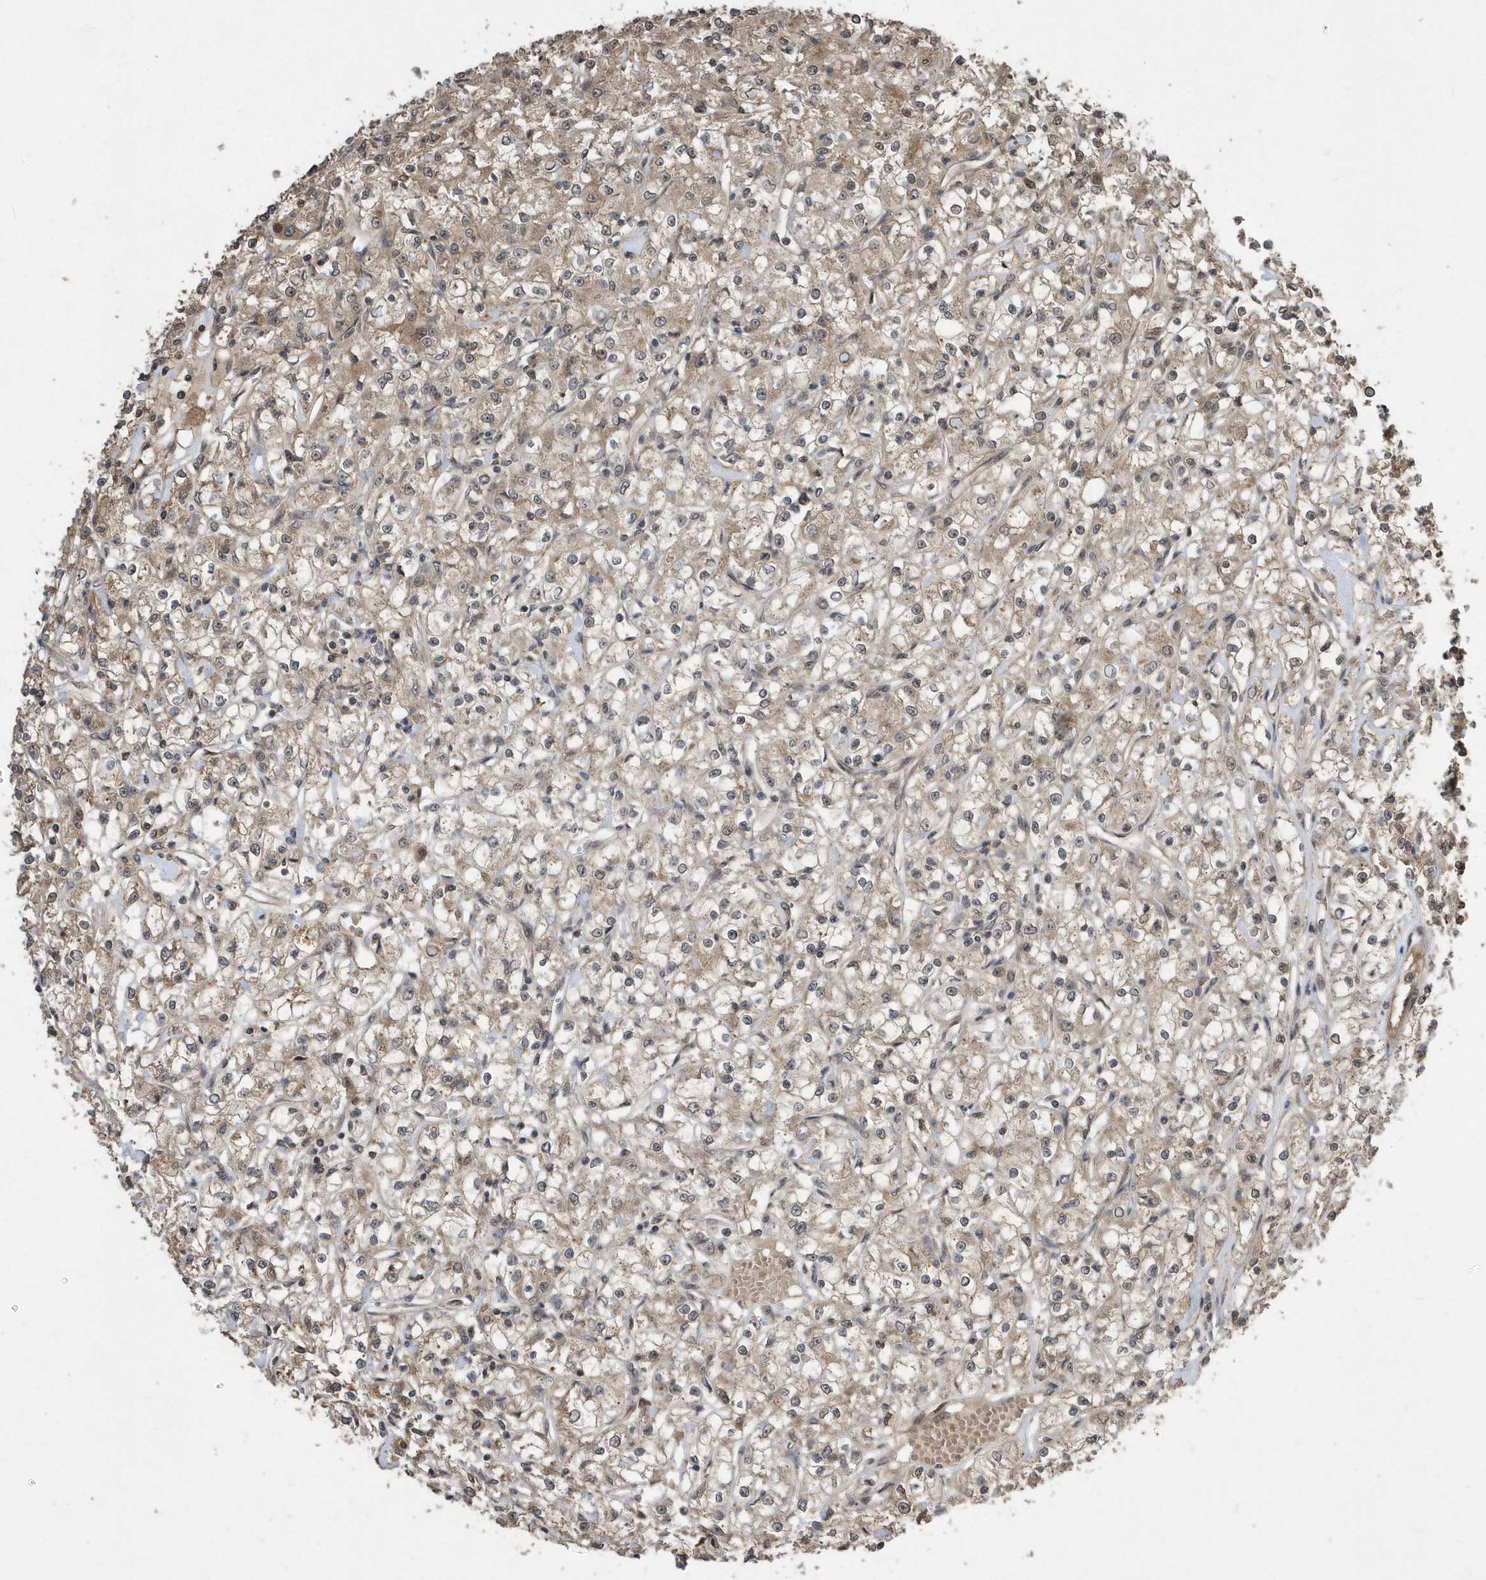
{"staining": {"intensity": "weak", "quantity": "25%-75%", "location": "cytoplasmic/membranous"}, "tissue": "renal cancer", "cell_type": "Tumor cells", "image_type": "cancer", "snomed": [{"axis": "morphology", "description": "Adenocarcinoma, NOS"}, {"axis": "topography", "description": "Kidney"}], "caption": "Renal adenocarcinoma stained with a protein marker exhibits weak staining in tumor cells.", "gene": "WASHC5", "patient": {"sex": "female", "age": 59}}